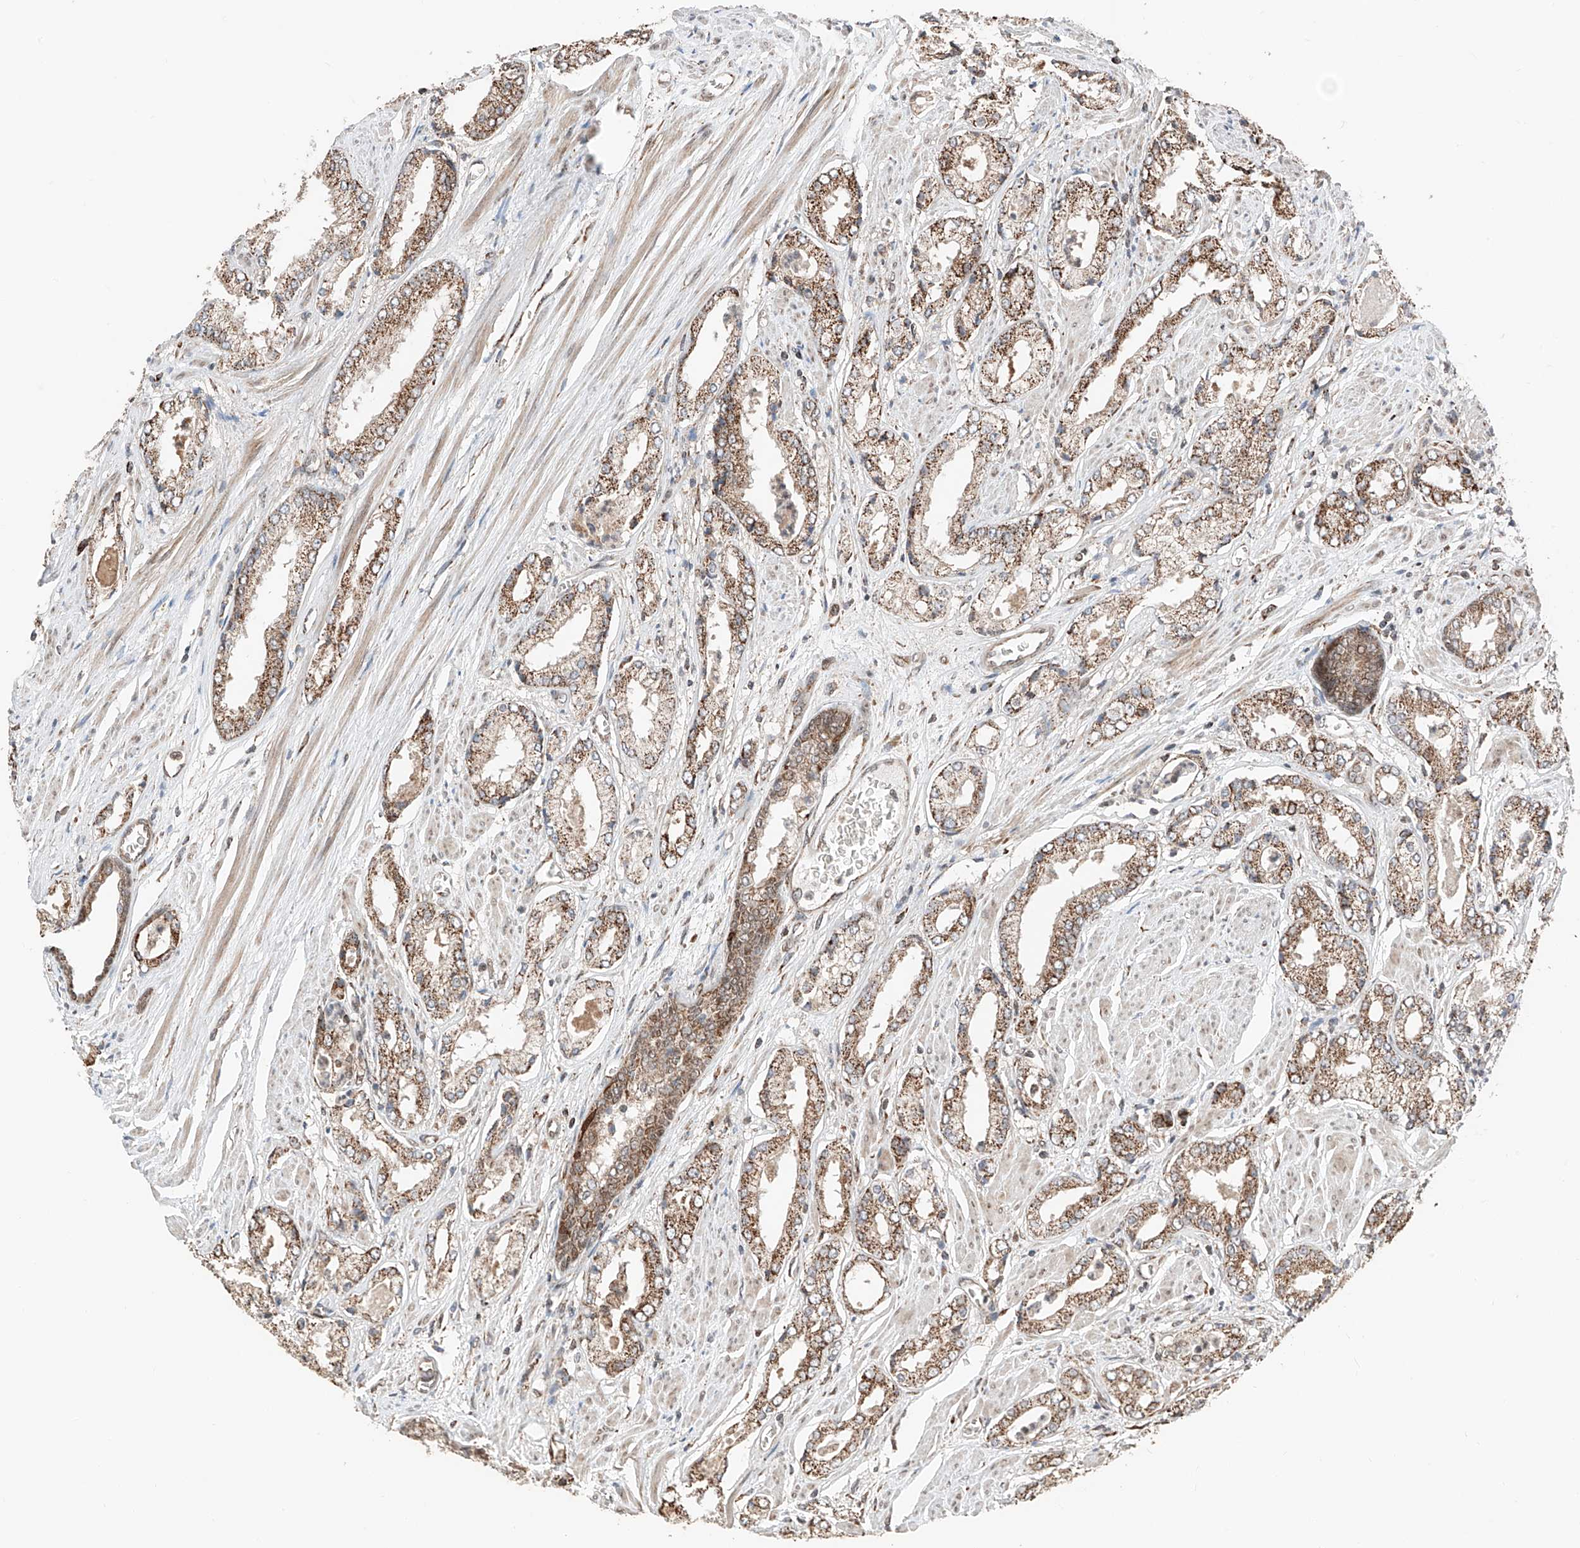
{"staining": {"intensity": "strong", "quantity": ">75%", "location": "cytoplasmic/membranous"}, "tissue": "prostate cancer", "cell_type": "Tumor cells", "image_type": "cancer", "snomed": [{"axis": "morphology", "description": "Adenocarcinoma, Low grade"}, {"axis": "topography", "description": "Prostate"}], "caption": "Protein expression analysis of human prostate cancer reveals strong cytoplasmic/membranous positivity in about >75% of tumor cells.", "gene": "ZSCAN29", "patient": {"sex": "male", "age": 54}}